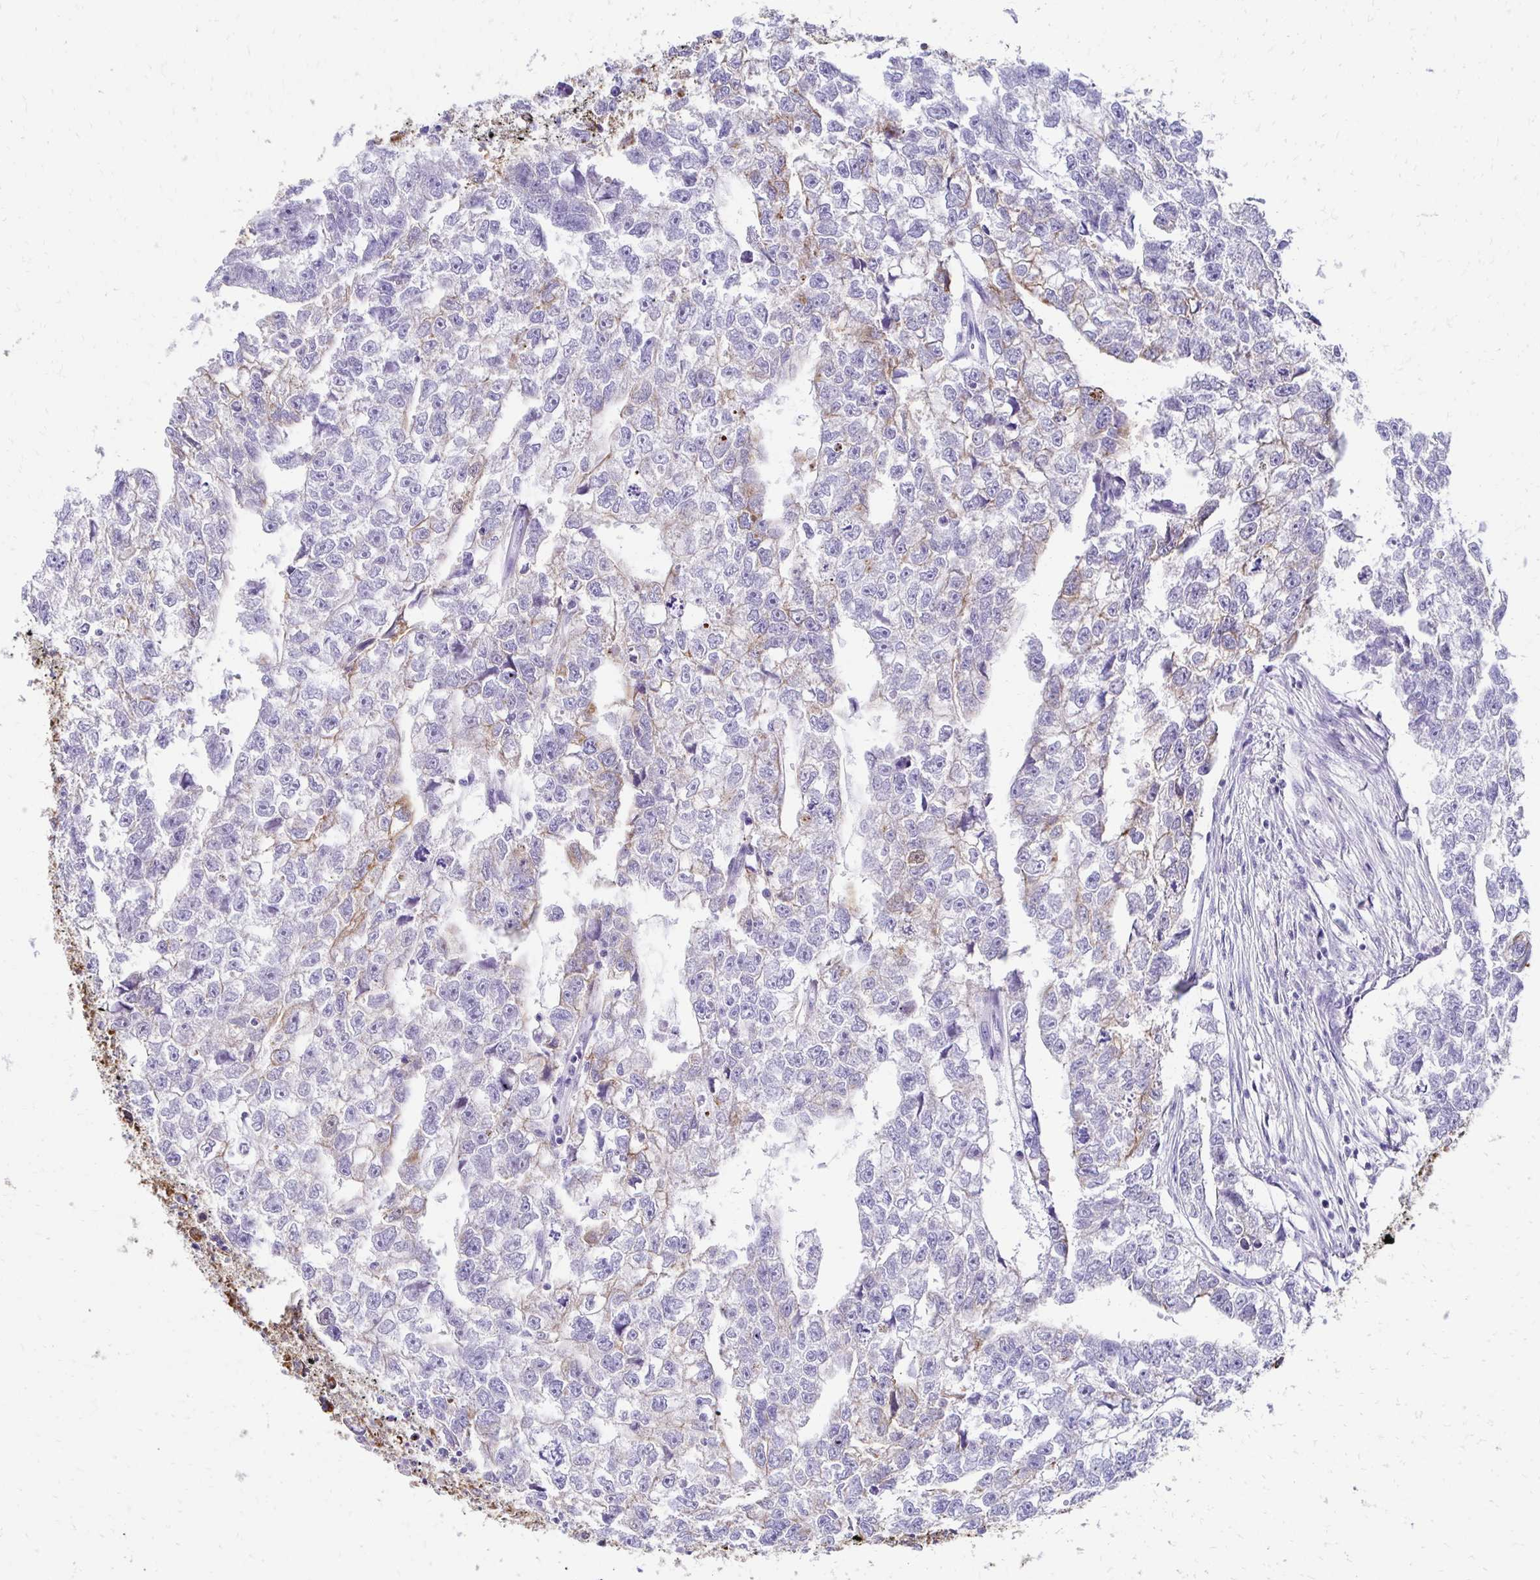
{"staining": {"intensity": "negative", "quantity": "none", "location": "none"}, "tissue": "testis cancer", "cell_type": "Tumor cells", "image_type": "cancer", "snomed": [{"axis": "morphology", "description": "Carcinoma, Embryonal, NOS"}, {"axis": "morphology", "description": "Teratoma, malignant, NOS"}, {"axis": "topography", "description": "Testis"}], "caption": "This histopathology image is of testis cancer stained with immunohistochemistry to label a protein in brown with the nuclei are counter-stained blue. There is no positivity in tumor cells. (Immunohistochemistry, brightfield microscopy, high magnification).", "gene": "C1QTNF2", "patient": {"sex": "male", "age": 44}}